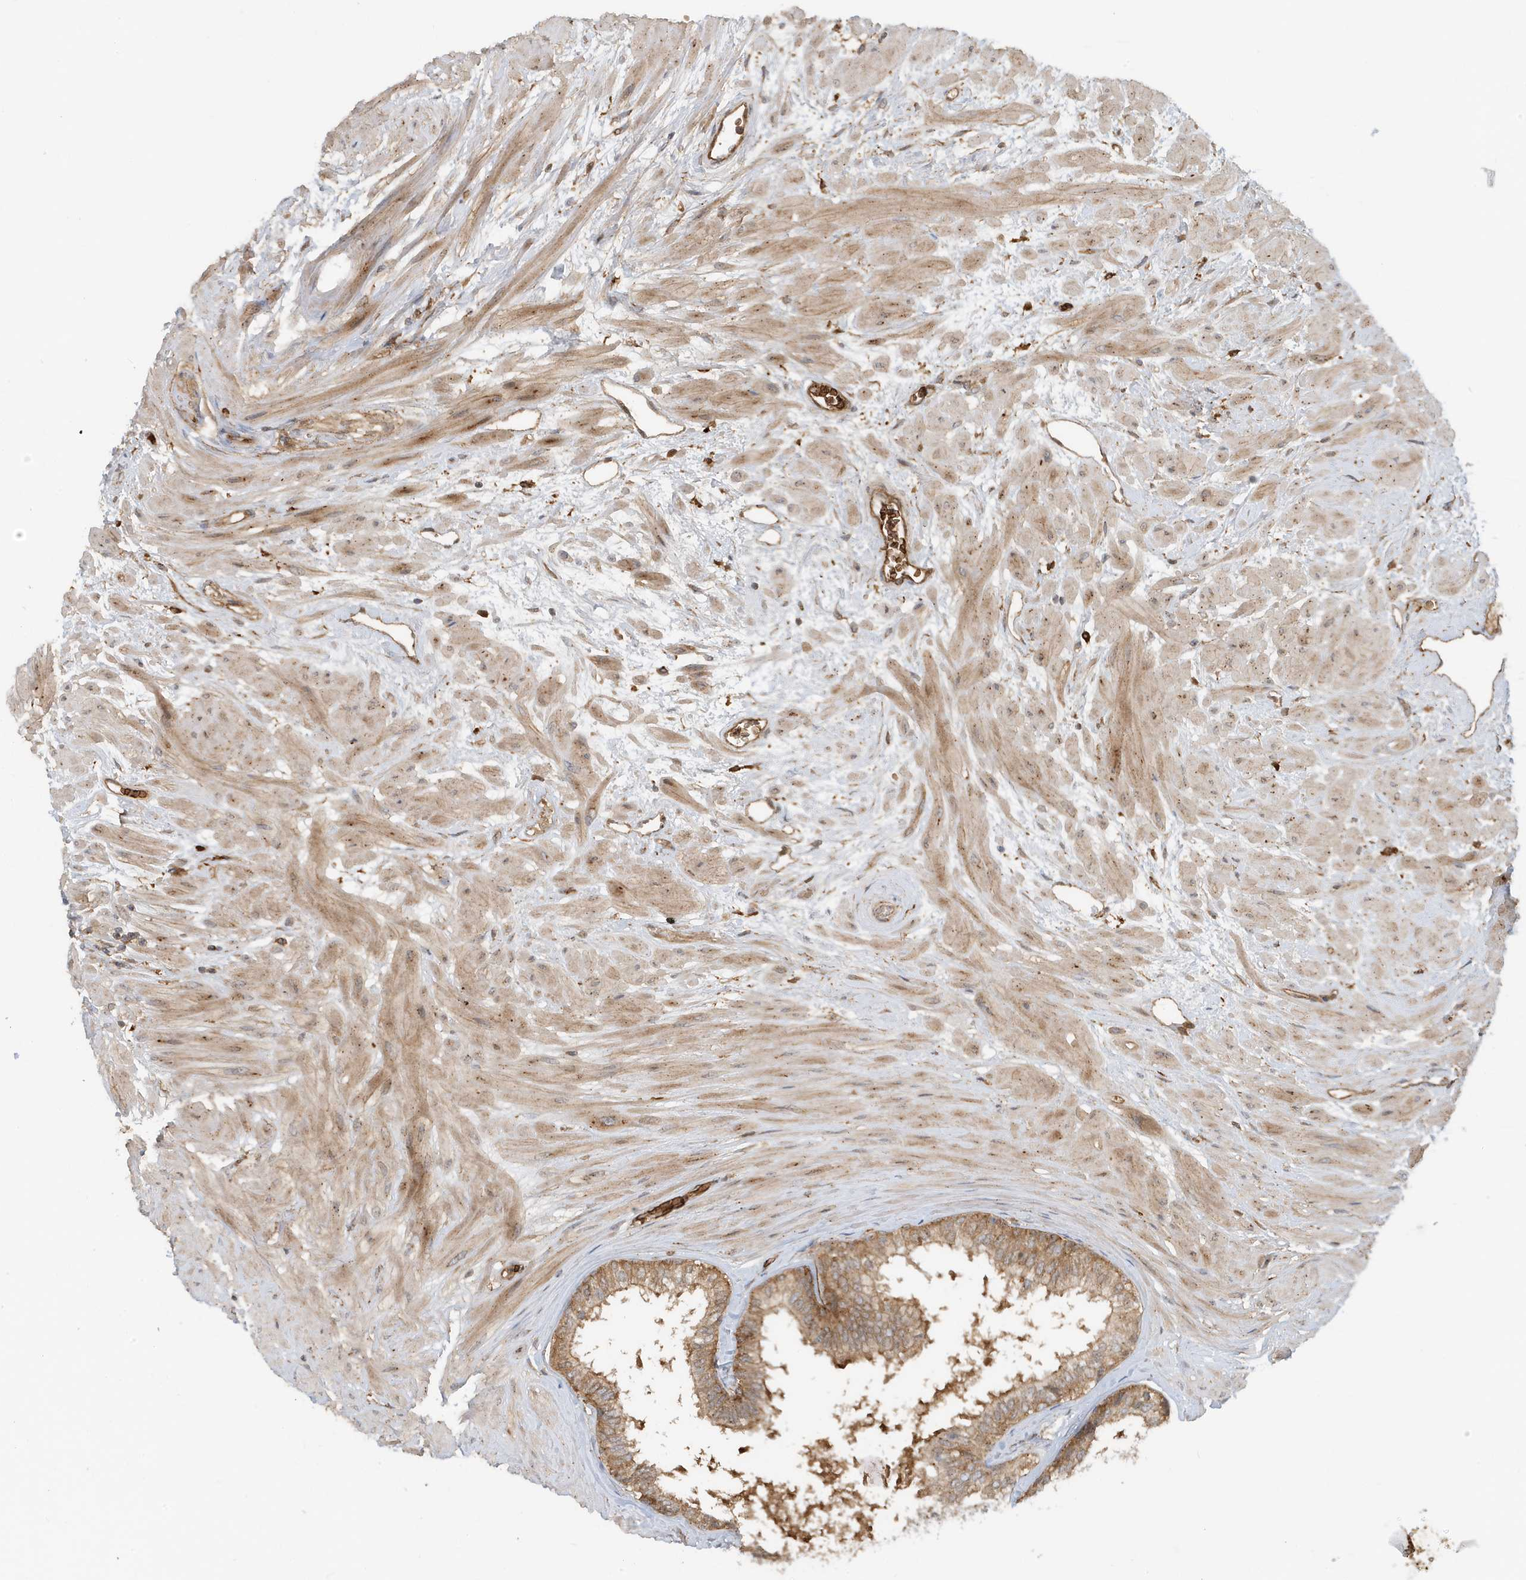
{"staining": {"intensity": "moderate", "quantity": "25%-75%", "location": "cytoplasmic/membranous"}, "tissue": "prostate", "cell_type": "Glandular cells", "image_type": "normal", "snomed": [{"axis": "morphology", "description": "Normal tissue, NOS"}, {"axis": "topography", "description": "Prostate"}], "caption": "An image showing moderate cytoplasmic/membranous positivity in approximately 25%-75% of glandular cells in benign prostate, as visualized by brown immunohistochemical staining.", "gene": "FYCO1", "patient": {"sex": "male", "age": 48}}